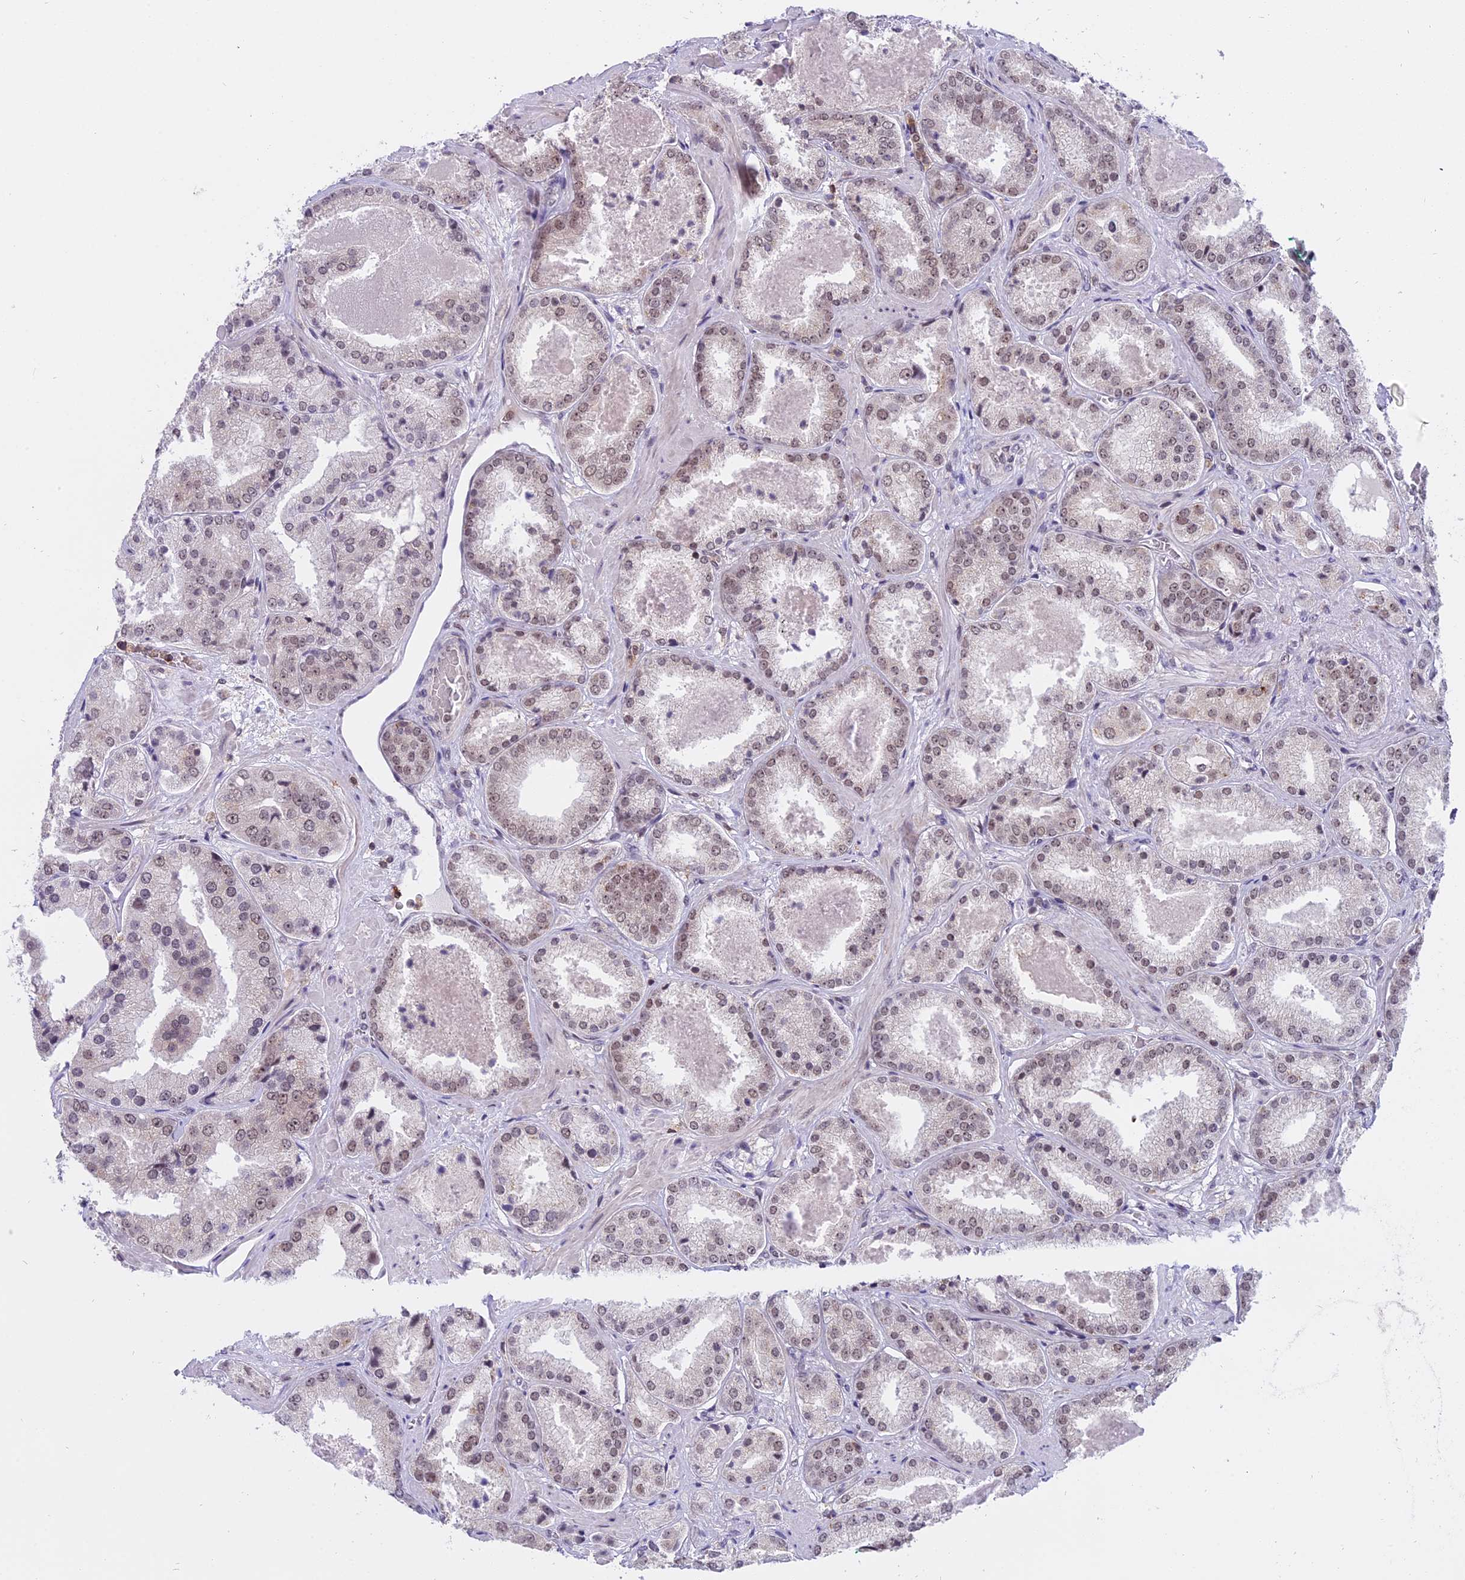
{"staining": {"intensity": "weak", "quantity": ">75%", "location": "nuclear"}, "tissue": "prostate cancer", "cell_type": "Tumor cells", "image_type": "cancer", "snomed": [{"axis": "morphology", "description": "Adenocarcinoma, High grade"}, {"axis": "topography", "description": "Prostate"}], "caption": "Immunohistochemistry image of neoplastic tissue: high-grade adenocarcinoma (prostate) stained using immunohistochemistry (IHC) reveals low levels of weak protein expression localized specifically in the nuclear of tumor cells, appearing as a nuclear brown color.", "gene": "TADA3", "patient": {"sex": "male", "age": 63}}